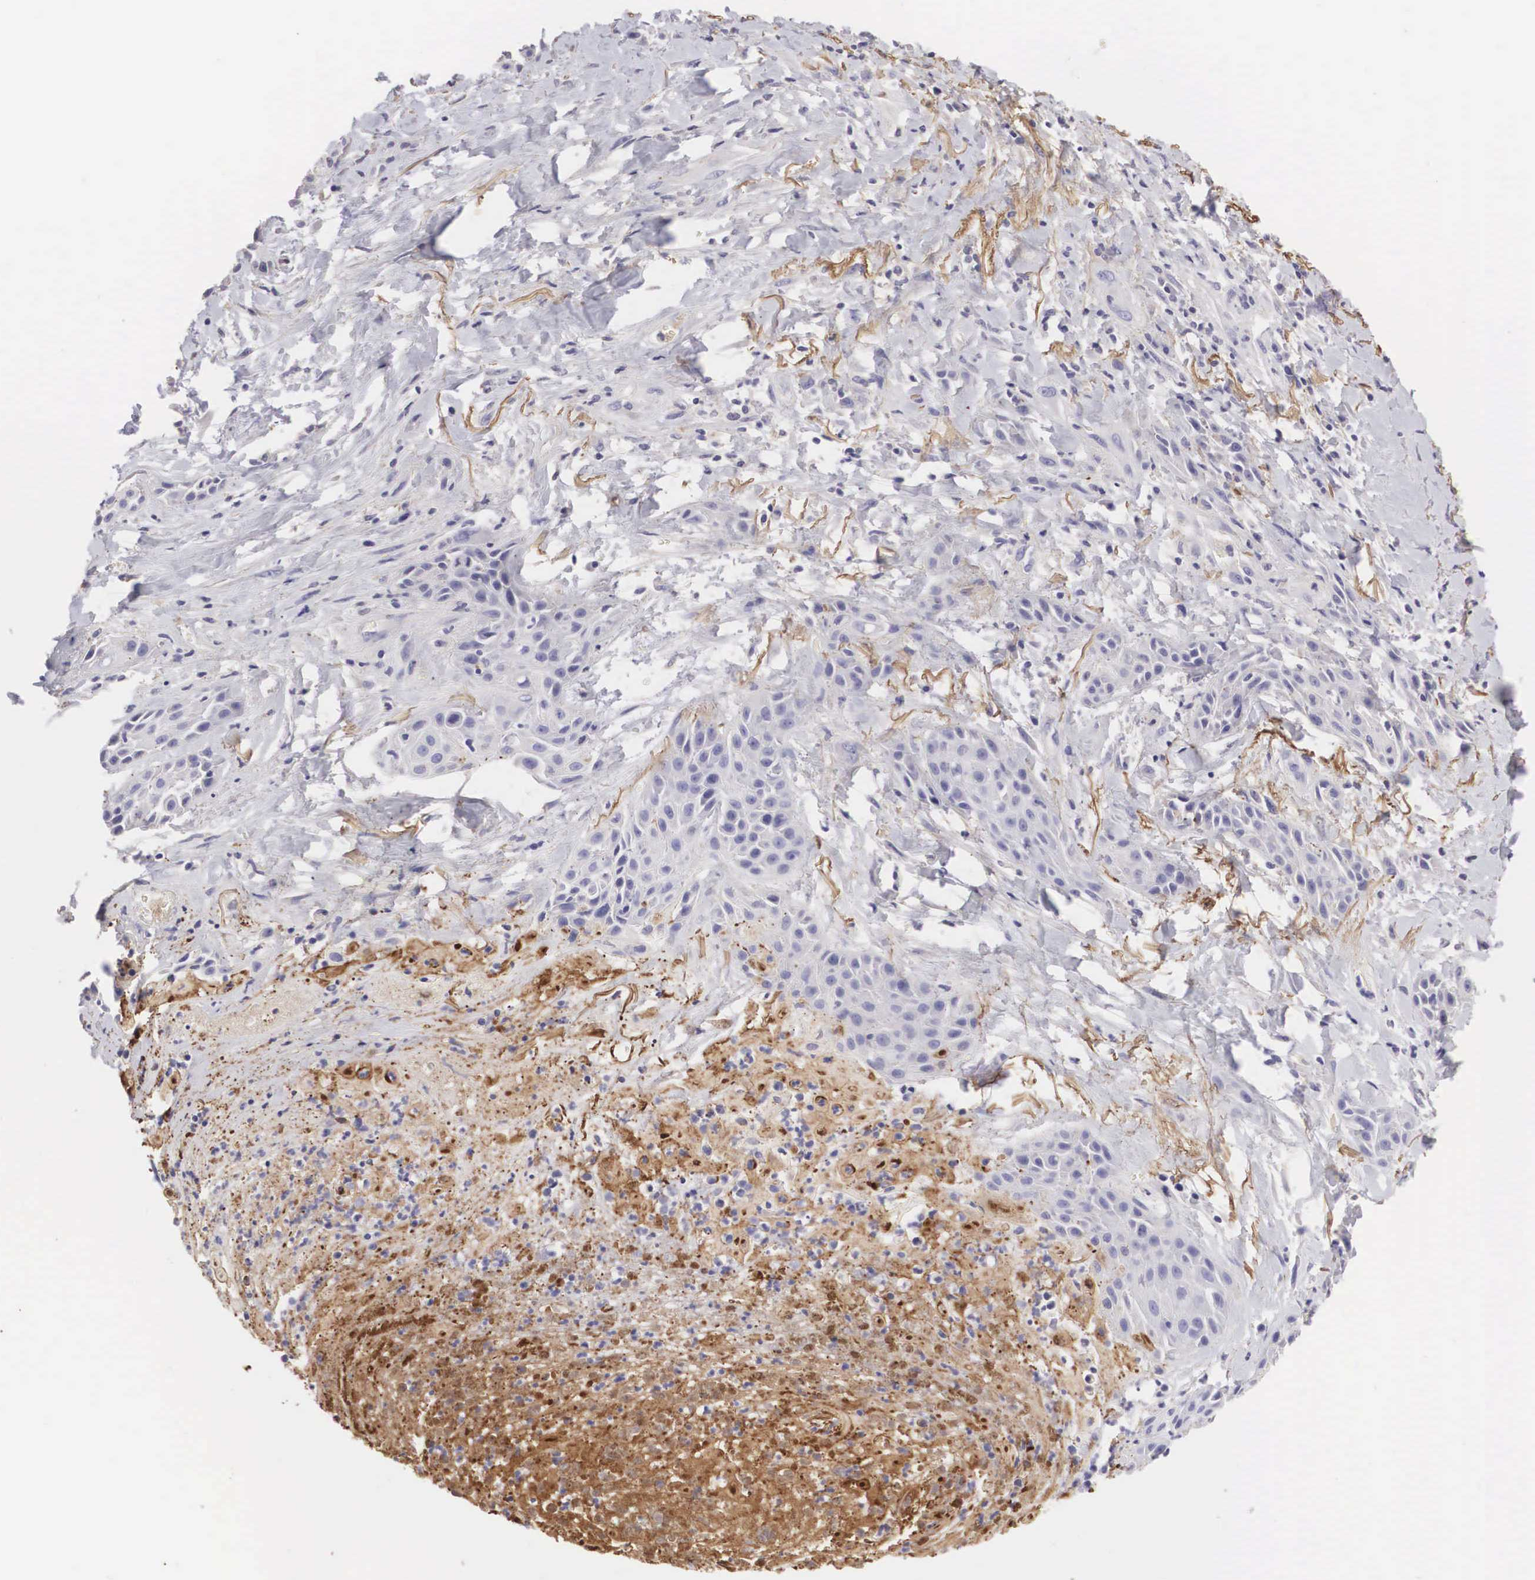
{"staining": {"intensity": "negative", "quantity": "none", "location": "none"}, "tissue": "skin cancer", "cell_type": "Tumor cells", "image_type": "cancer", "snomed": [{"axis": "morphology", "description": "Squamous cell carcinoma, NOS"}, {"axis": "topography", "description": "Skin"}, {"axis": "topography", "description": "Anal"}], "caption": "Immunohistochemistry of human squamous cell carcinoma (skin) shows no positivity in tumor cells. (DAB immunohistochemistry visualized using brightfield microscopy, high magnification).", "gene": "CLU", "patient": {"sex": "male", "age": 64}}